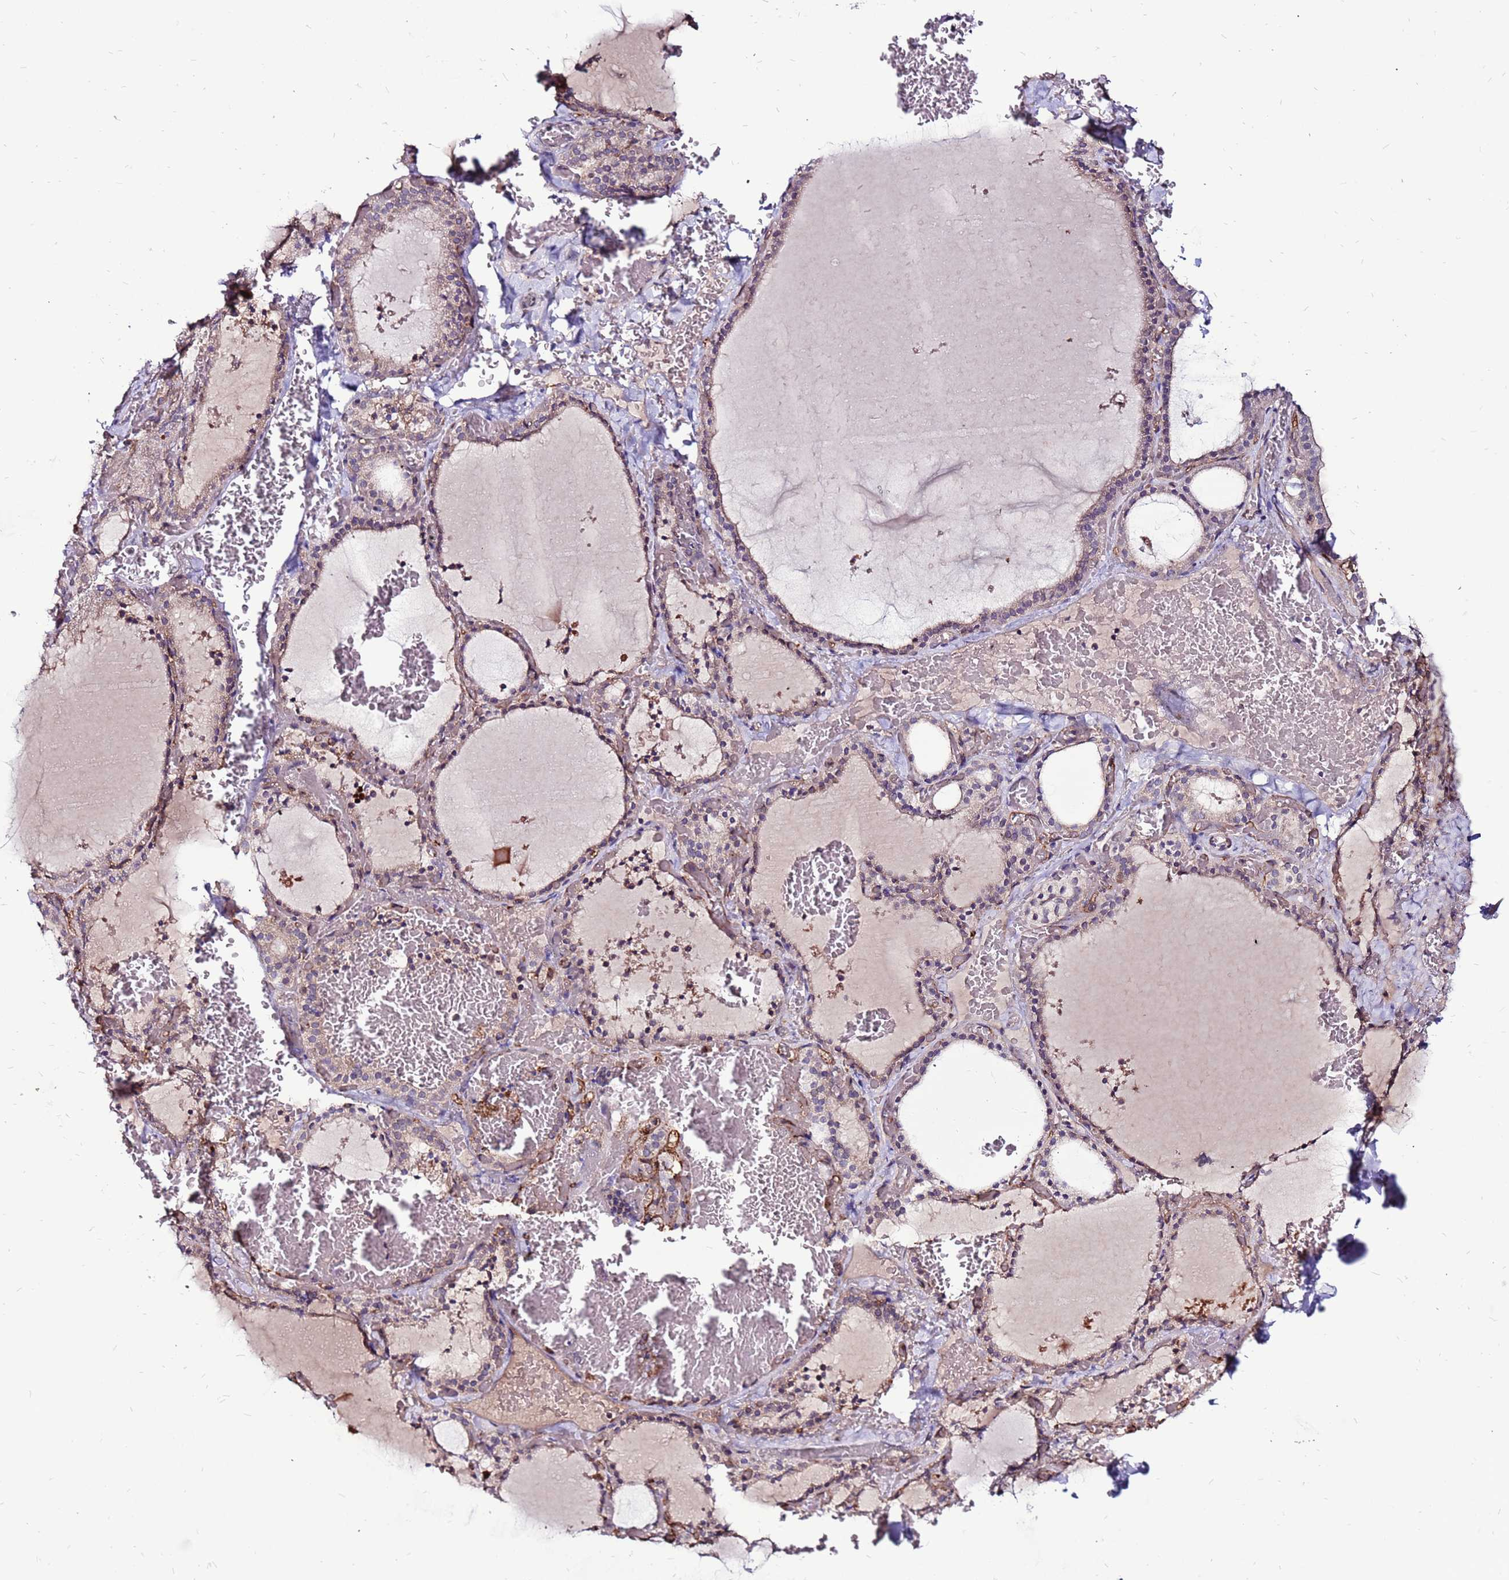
{"staining": {"intensity": "negative", "quantity": "none", "location": "none"}, "tissue": "thyroid gland", "cell_type": "Glandular cells", "image_type": "normal", "snomed": [{"axis": "morphology", "description": "Normal tissue, NOS"}, {"axis": "topography", "description": "Thyroid gland"}], "caption": "Immunohistochemistry (IHC) of unremarkable human thyroid gland reveals no expression in glandular cells.", "gene": "CCDC71", "patient": {"sex": "female", "age": 39}}